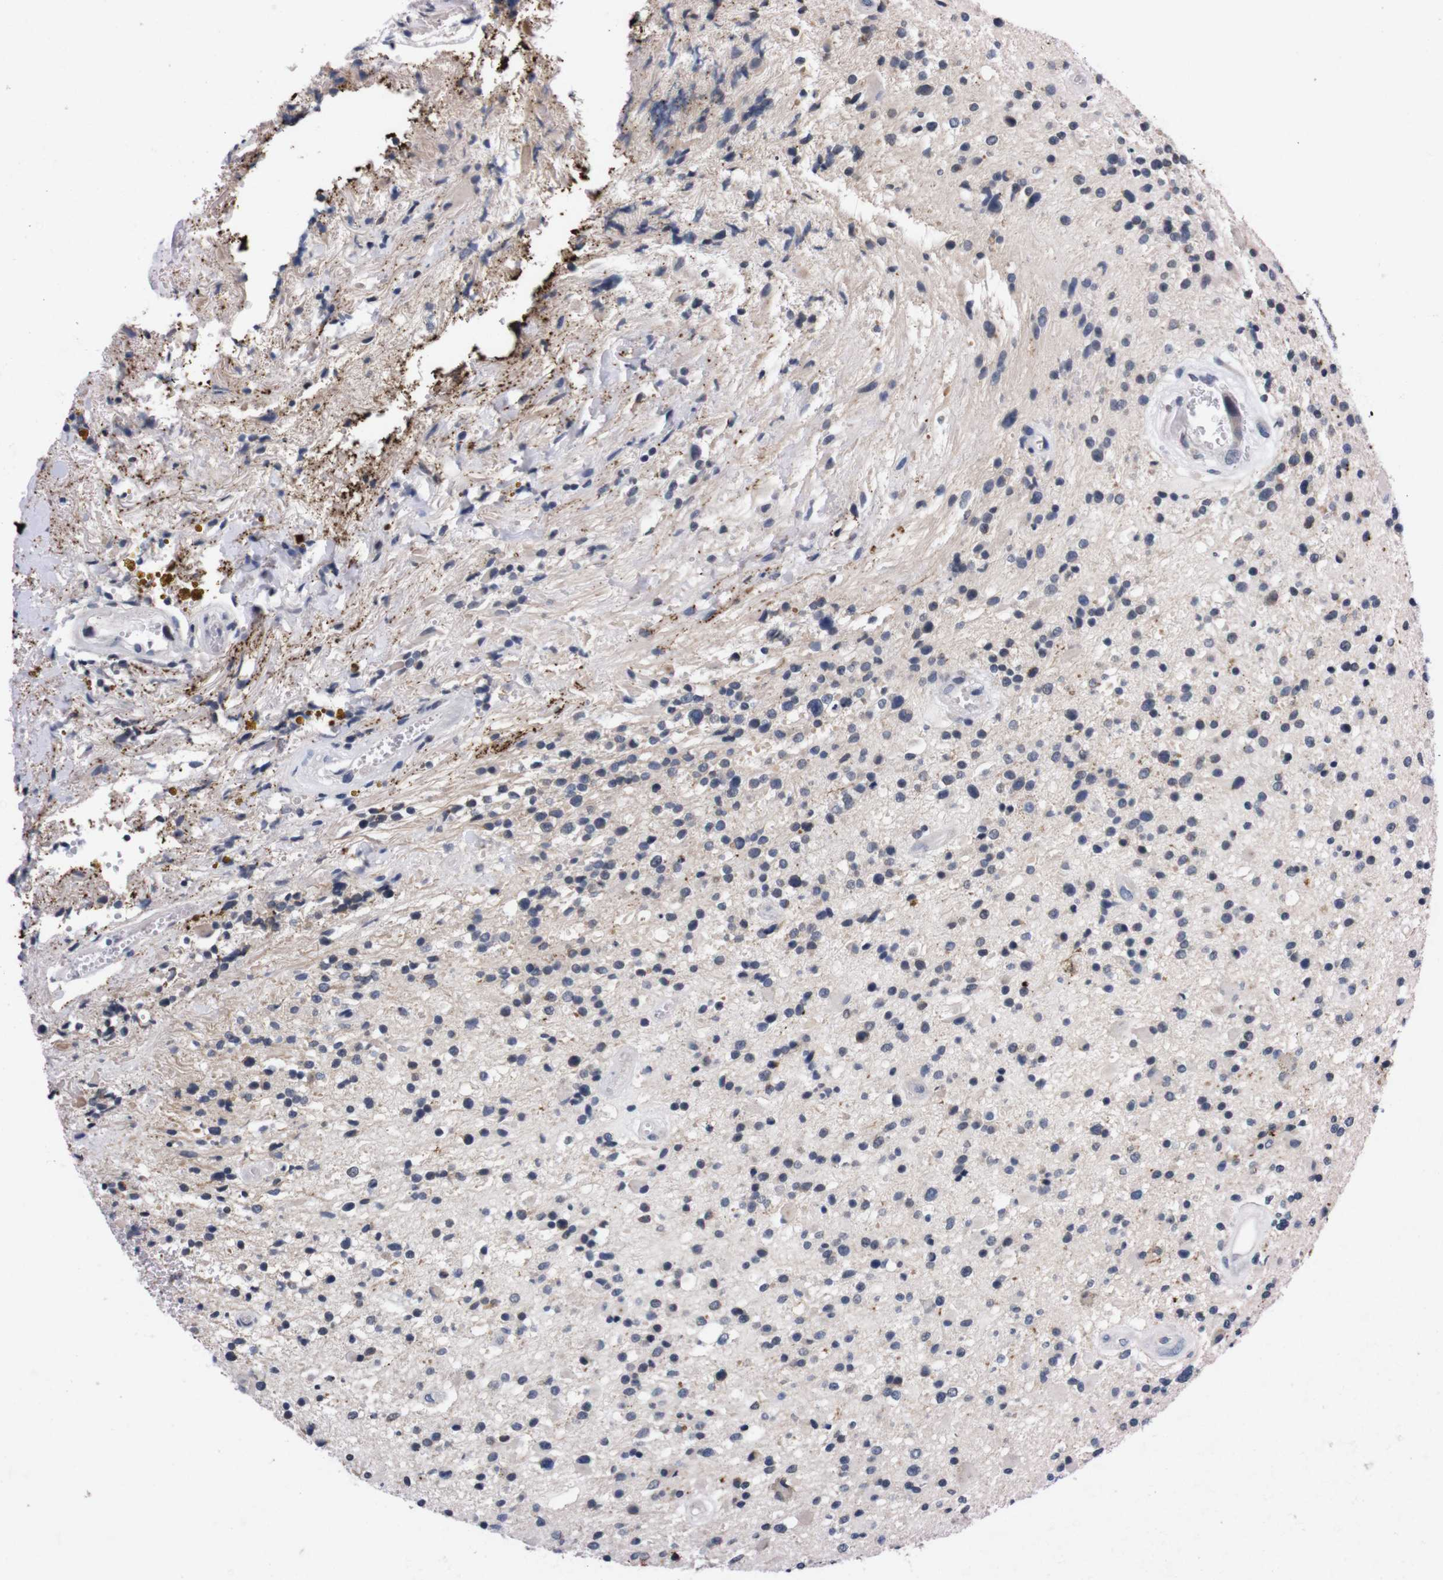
{"staining": {"intensity": "negative", "quantity": "none", "location": "none"}, "tissue": "glioma", "cell_type": "Tumor cells", "image_type": "cancer", "snomed": [{"axis": "morphology", "description": "Glioma, malignant, High grade"}, {"axis": "topography", "description": "Brain"}], "caption": "Tumor cells show no significant expression in malignant glioma (high-grade).", "gene": "TNFRSF21", "patient": {"sex": "male", "age": 33}}